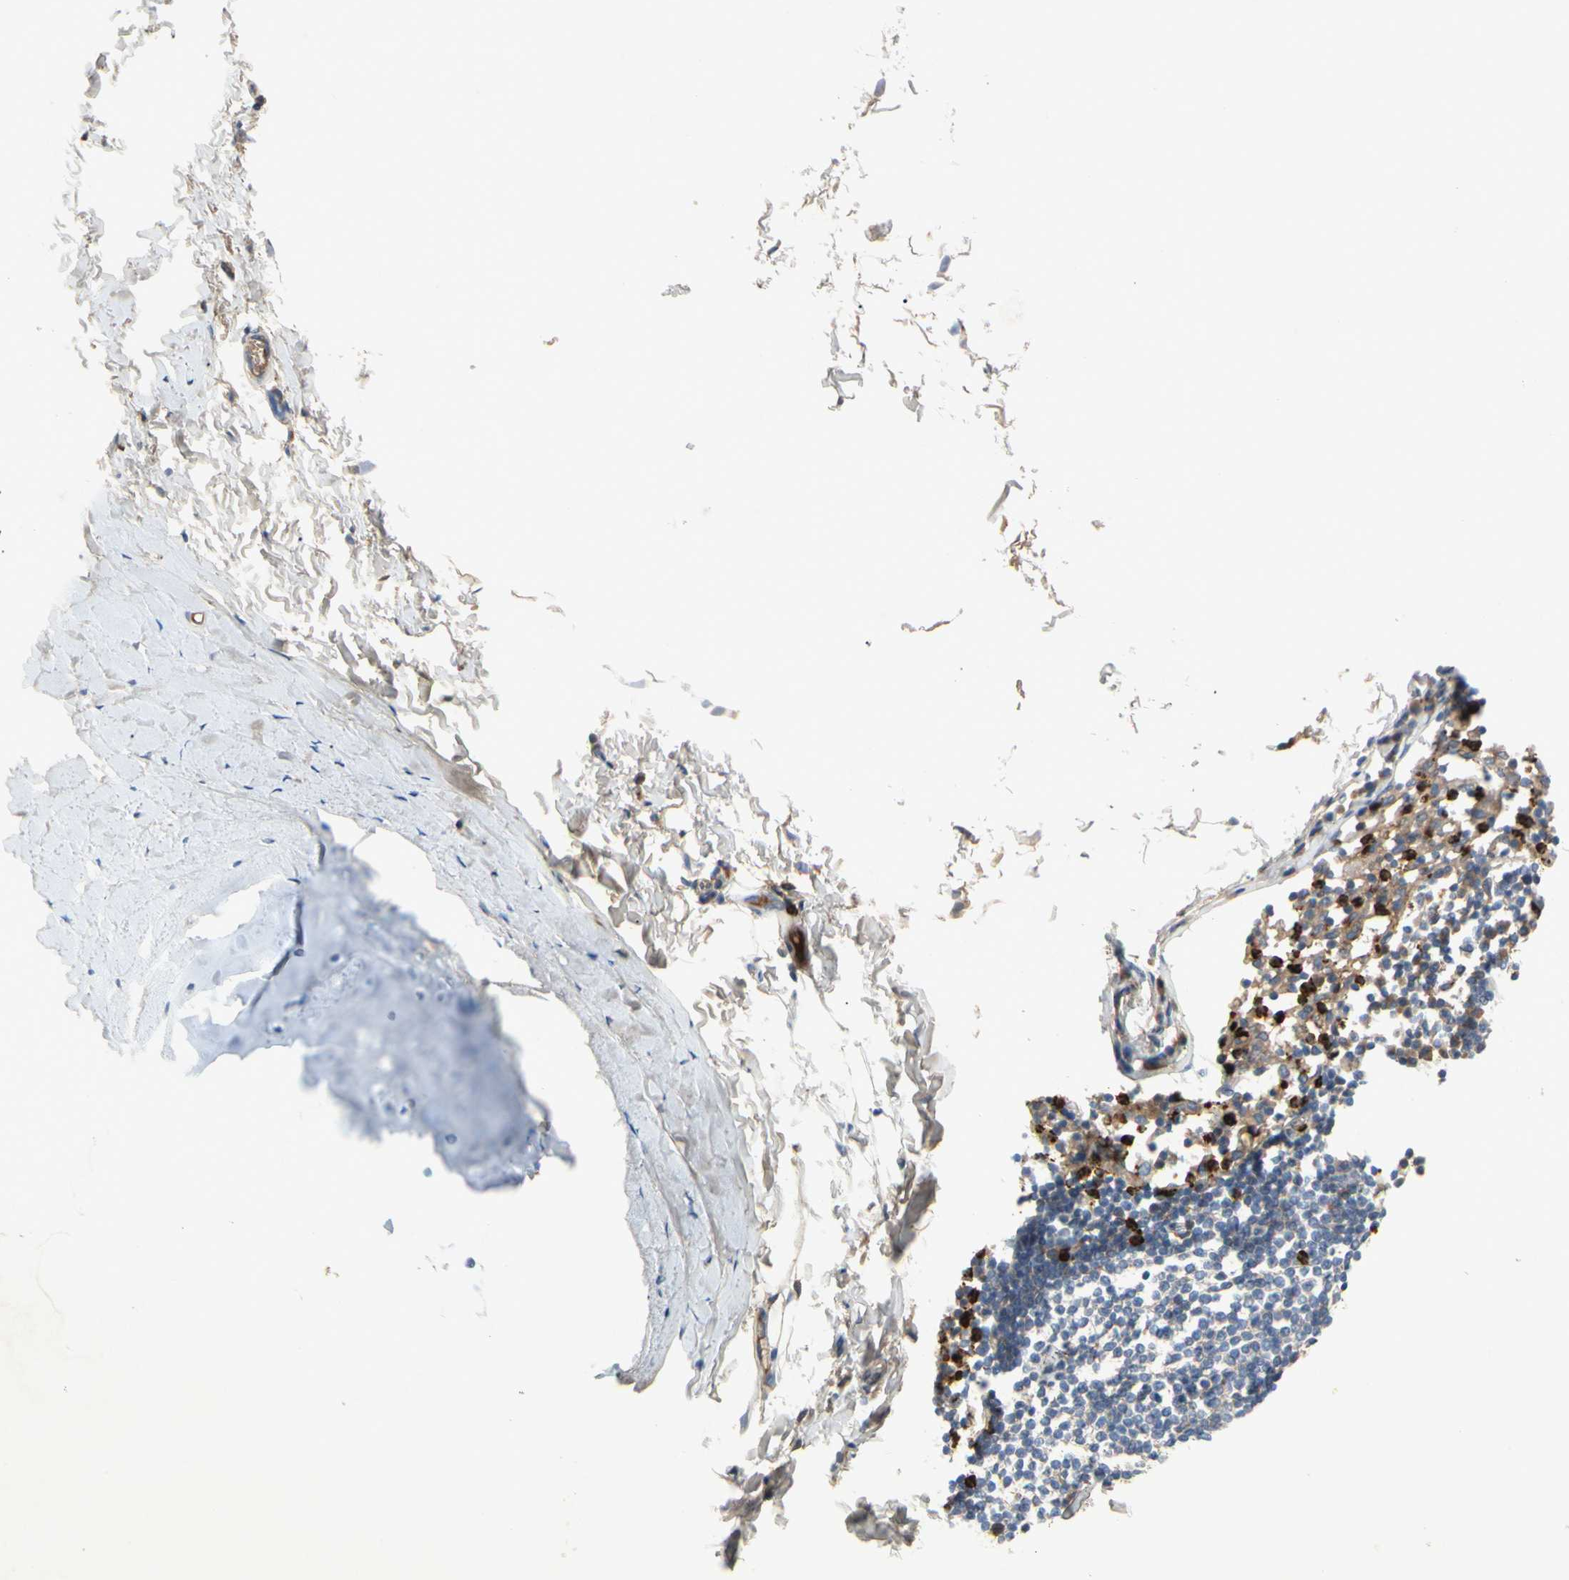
{"staining": {"intensity": "weak", "quantity": ">75%", "location": "cytoplasmic/membranous"}, "tissue": "adipose tissue", "cell_type": "Adipocytes", "image_type": "normal", "snomed": [{"axis": "morphology", "description": "Normal tissue, NOS"}, {"axis": "topography", "description": "Cartilage tissue"}, {"axis": "topography", "description": "Bronchus"}], "caption": "This histopathology image exhibits IHC staining of unremarkable adipose tissue, with low weak cytoplasmic/membranous staining in approximately >75% of adipocytes.", "gene": "HJURP", "patient": {"sex": "female", "age": 73}}